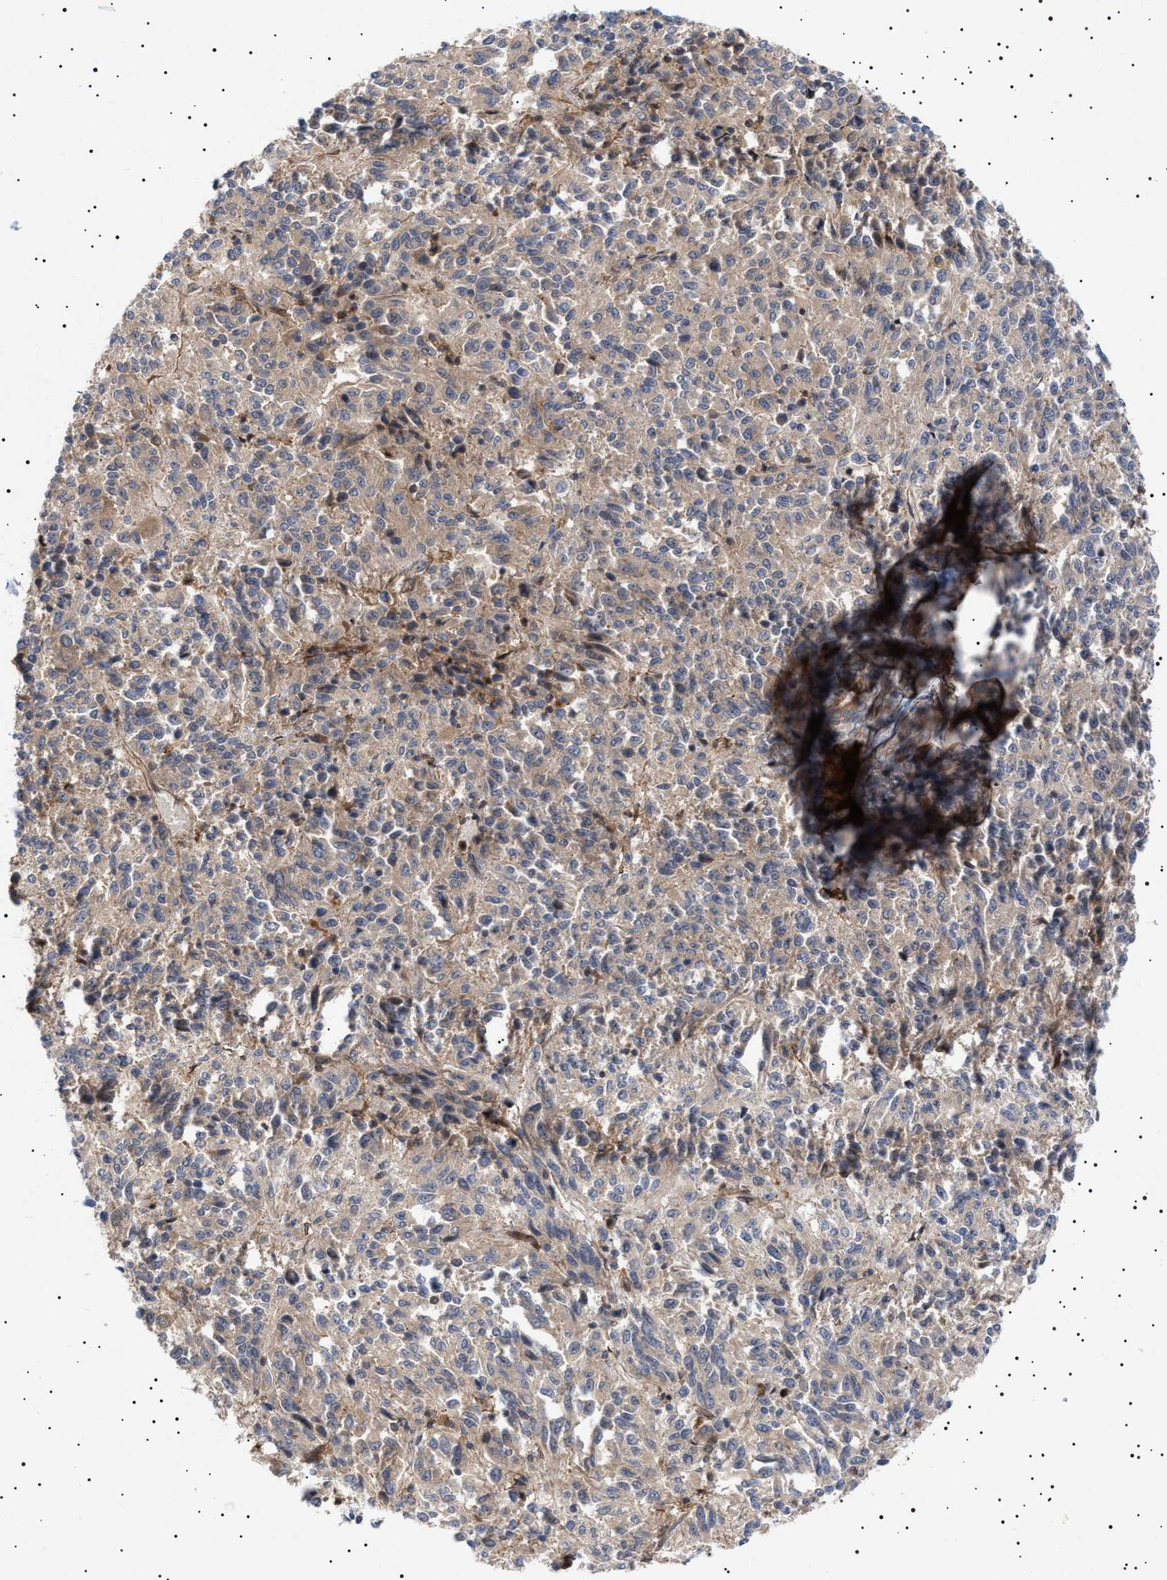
{"staining": {"intensity": "negative", "quantity": "none", "location": "none"}, "tissue": "melanoma", "cell_type": "Tumor cells", "image_type": "cancer", "snomed": [{"axis": "morphology", "description": "Malignant melanoma, Metastatic site"}, {"axis": "topography", "description": "Lung"}], "caption": "IHC histopathology image of neoplastic tissue: malignant melanoma (metastatic site) stained with DAB (3,3'-diaminobenzidine) shows no significant protein staining in tumor cells. The staining was performed using DAB to visualize the protein expression in brown, while the nuclei were stained in blue with hematoxylin (Magnification: 20x).", "gene": "NPLOC4", "patient": {"sex": "male", "age": 64}}